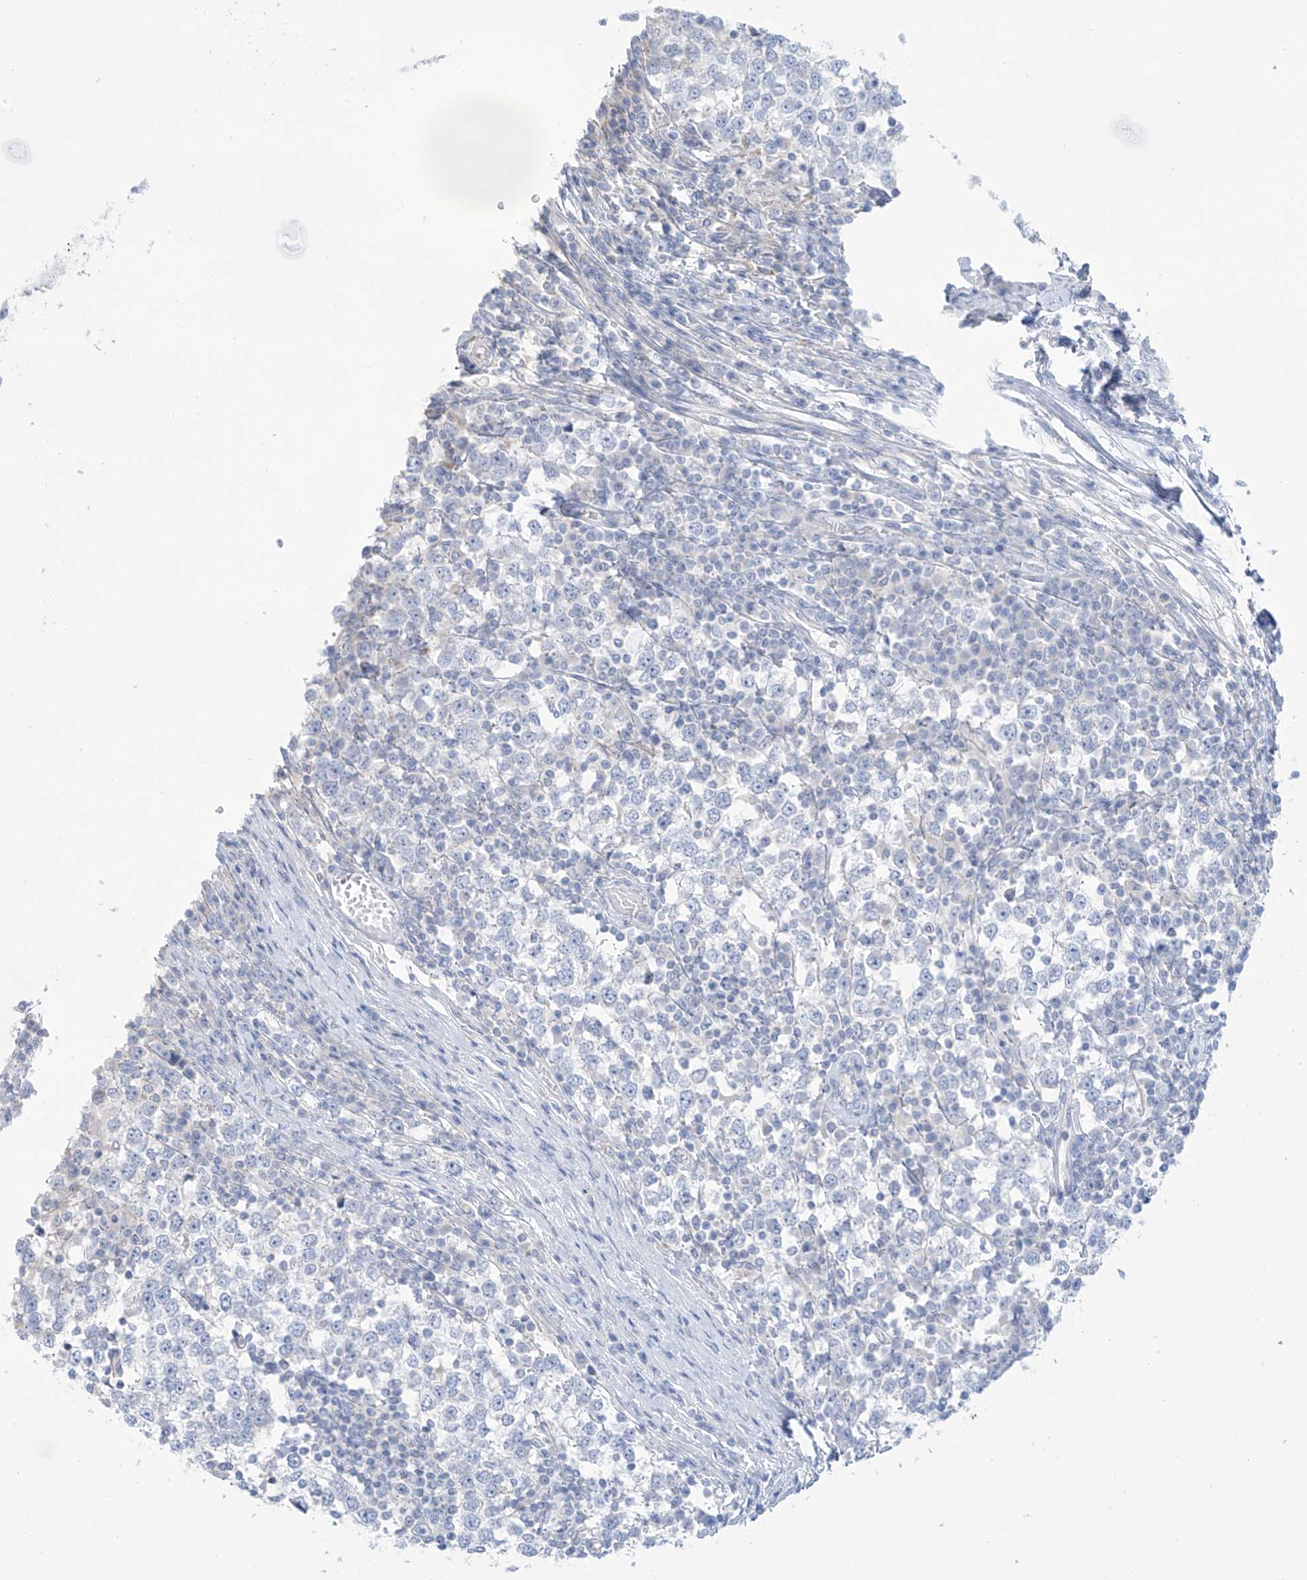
{"staining": {"intensity": "negative", "quantity": "none", "location": "none"}, "tissue": "testis cancer", "cell_type": "Tumor cells", "image_type": "cancer", "snomed": [{"axis": "morphology", "description": "Seminoma, NOS"}, {"axis": "topography", "description": "Testis"}], "caption": "The micrograph shows no staining of tumor cells in seminoma (testis).", "gene": "FABP2", "patient": {"sex": "male", "age": 65}}